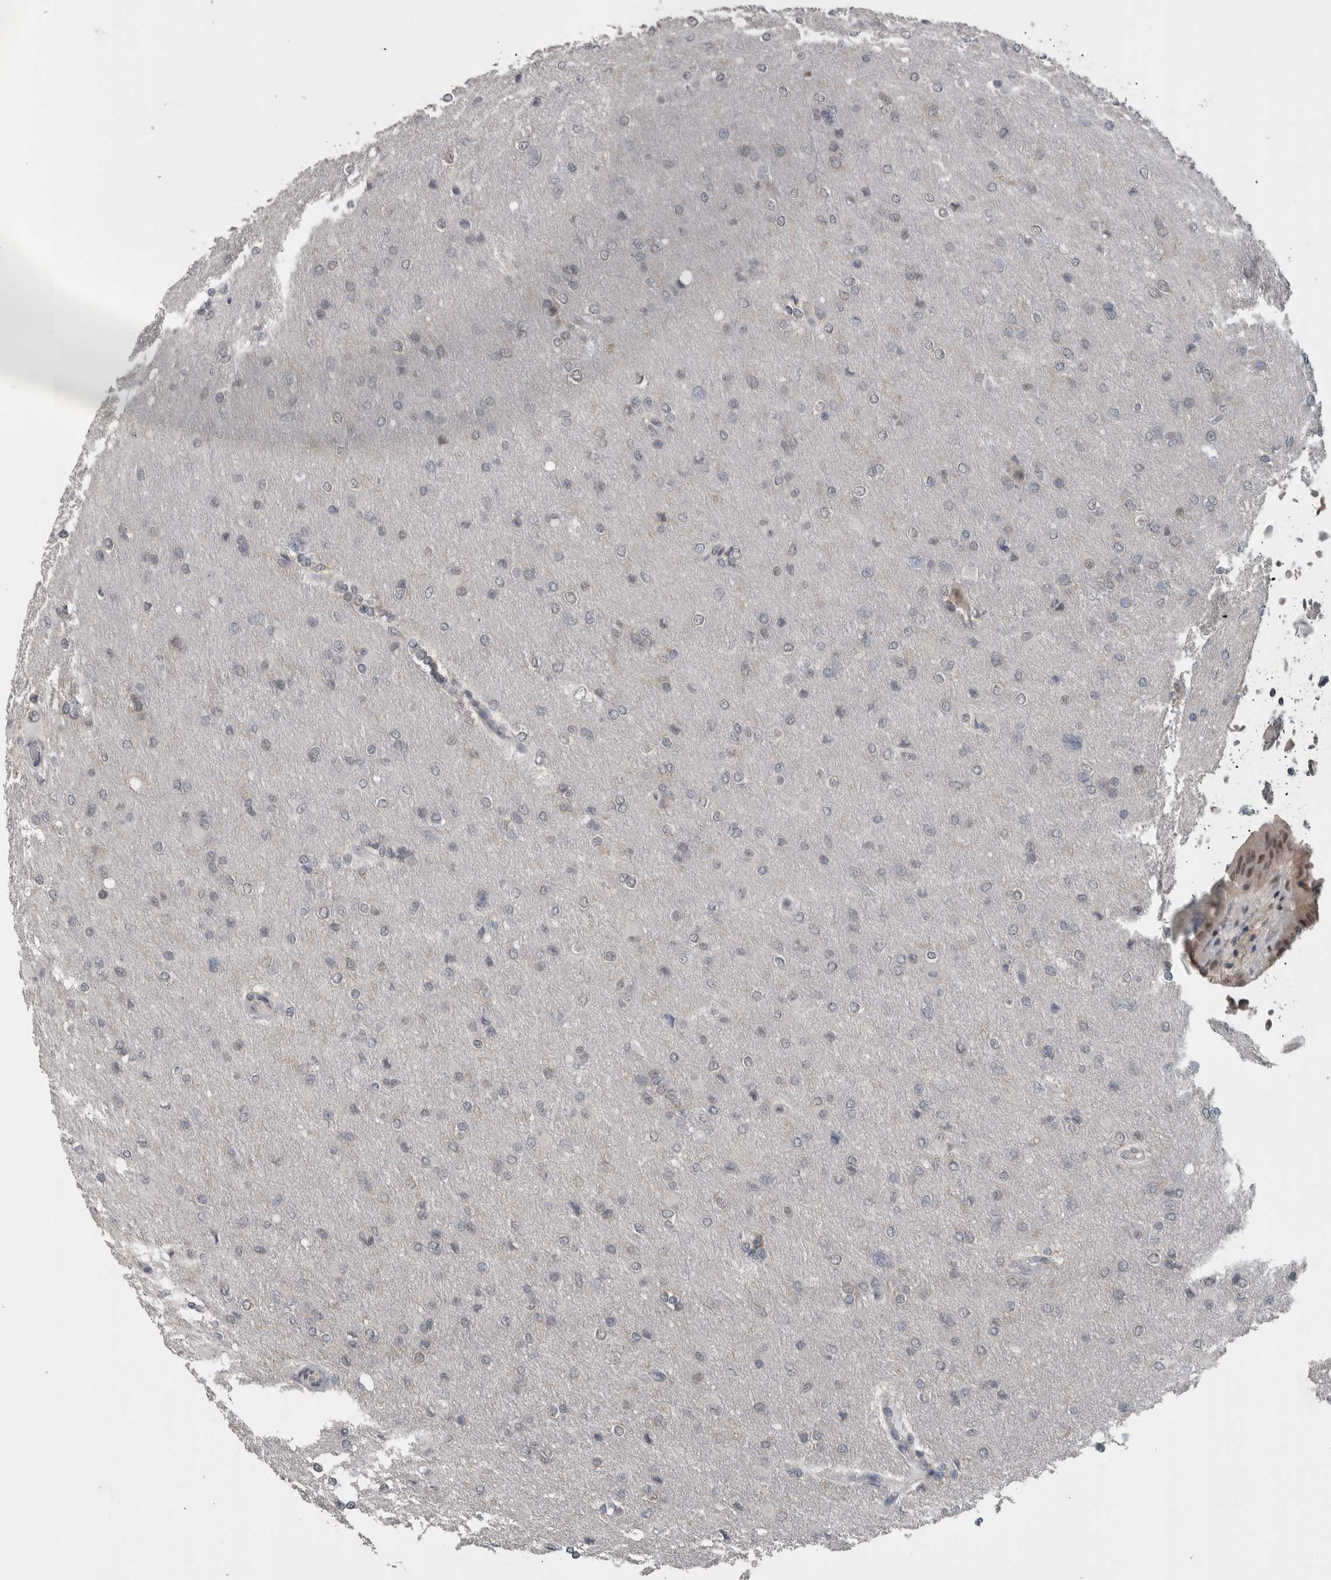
{"staining": {"intensity": "negative", "quantity": "none", "location": "none"}, "tissue": "glioma", "cell_type": "Tumor cells", "image_type": "cancer", "snomed": [{"axis": "morphology", "description": "Glioma, malignant, High grade"}, {"axis": "topography", "description": "Cerebral cortex"}], "caption": "Tumor cells show no significant staining in malignant glioma (high-grade).", "gene": "ZBTB21", "patient": {"sex": "female", "age": 36}}